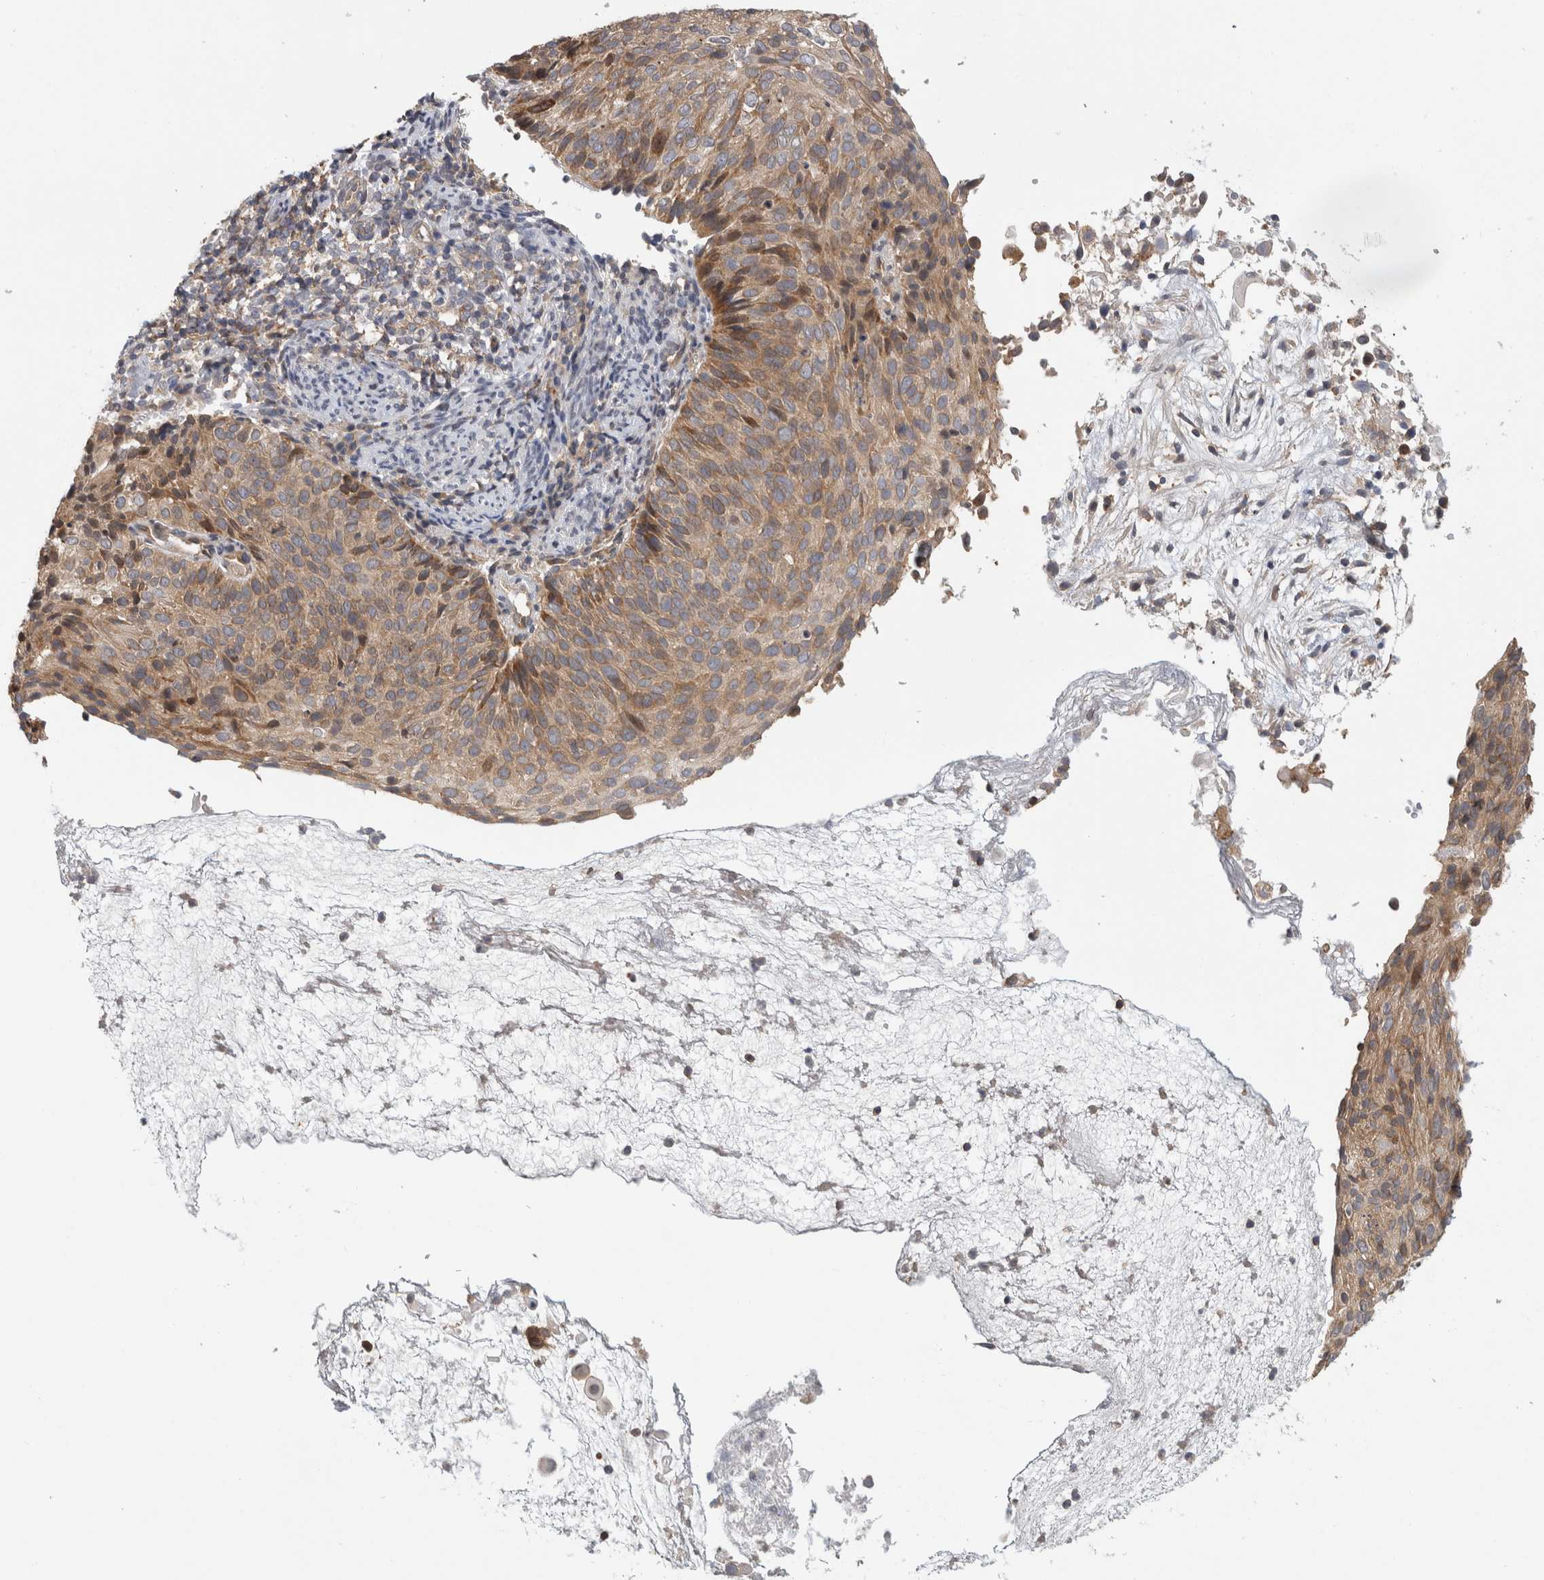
{"staining": {"intensity": "moderate", "quantity": "<25%", "location": "cytoplasmic/membranous"}, "tissue": "cervical cancer", "cell_type": "Tumor cells", "image_type": "cancer", "snomed": [{"axis": "morphology", "description": "Squamous cell carcinoma, NOS"}, {"axis": "topography", "description": "Cervix"}], "caption": "Cervical cancer stained with a protein marker reveals moderate staining in tumor cells.", "gene": "PARP6", "patient": {"sex": "female", "age": 74}}